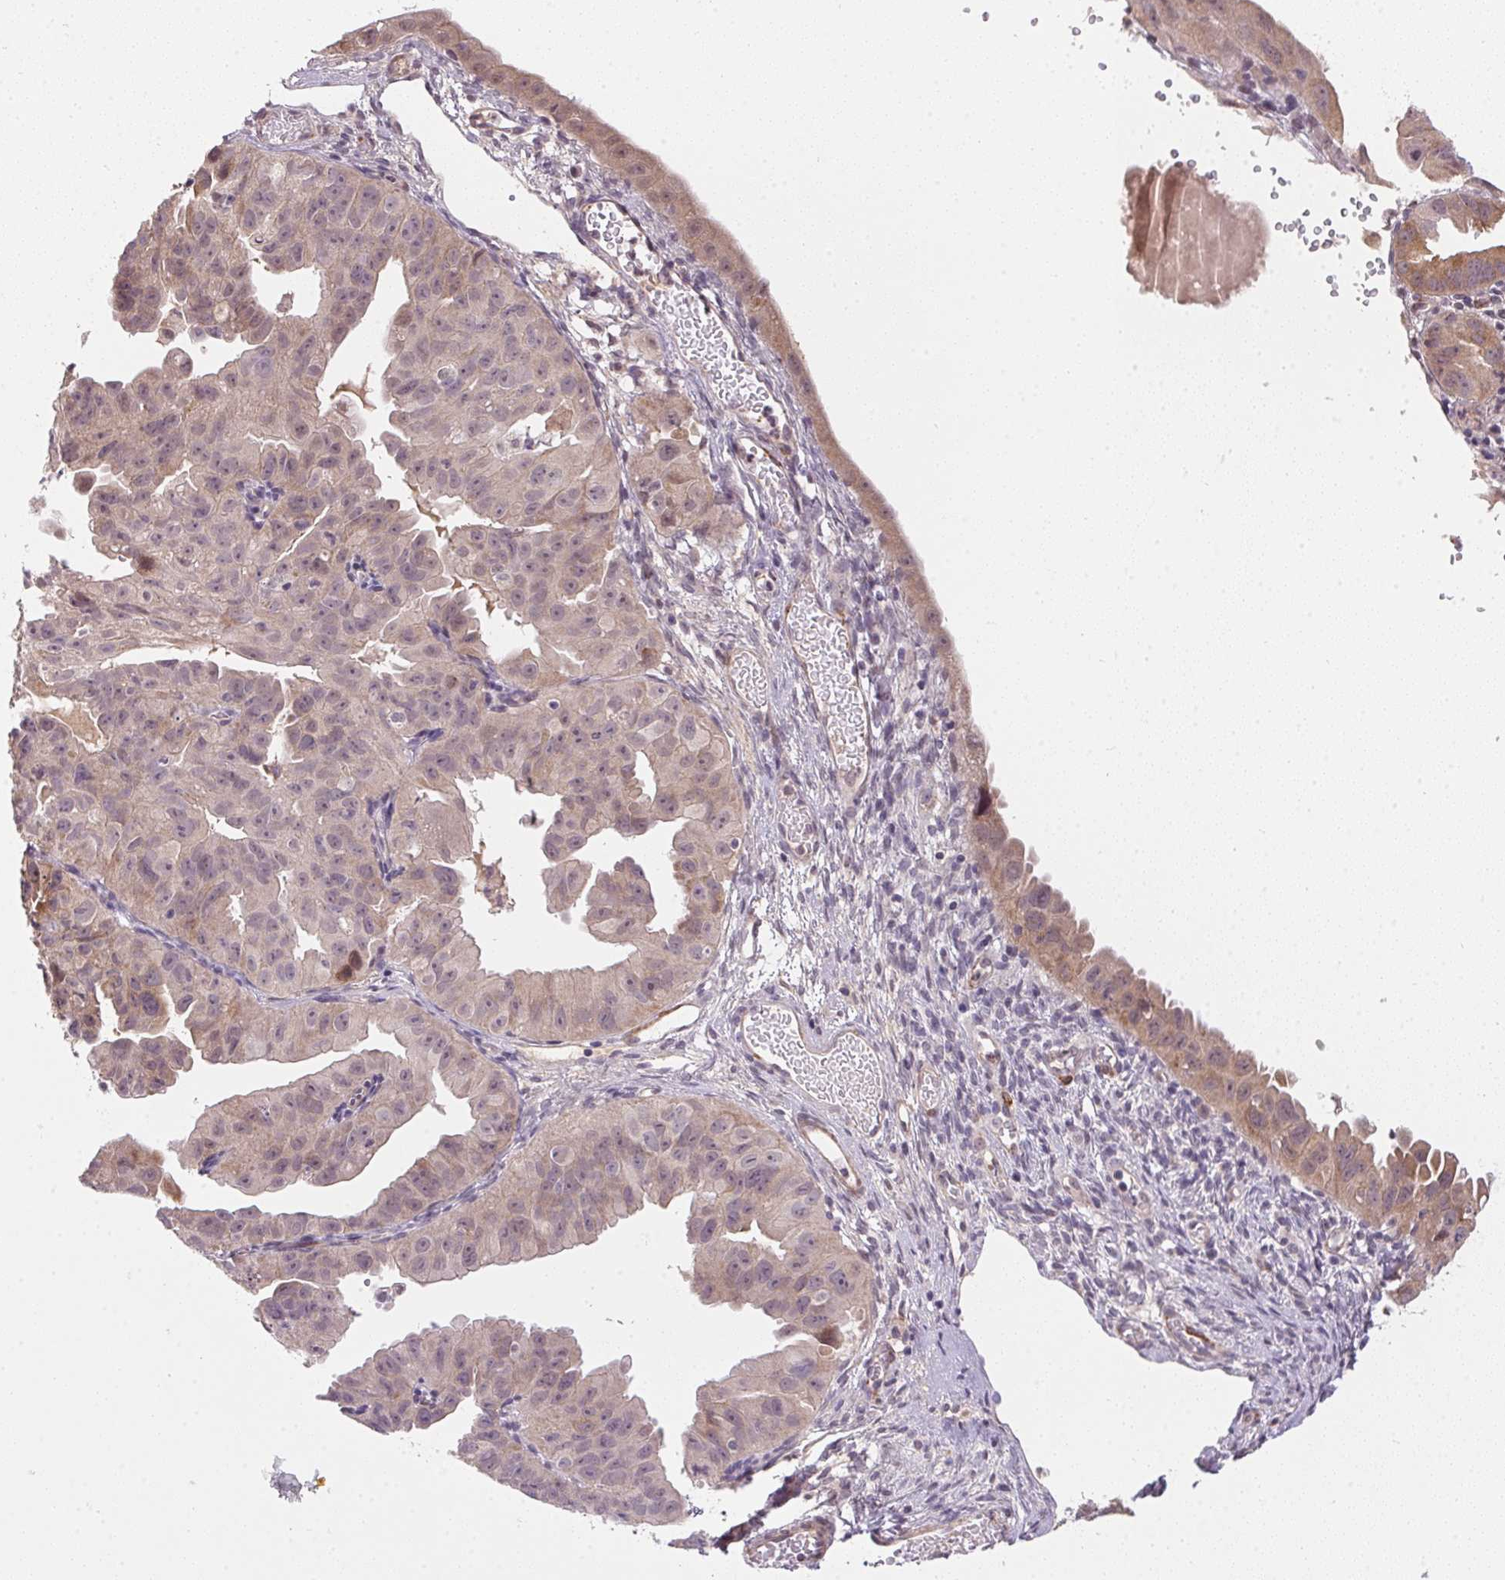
{"staining": {"intensity": "weak", "quantity": "25%-75%", "location": "cytoplasmic/membranous,nuclear"}, "tissue": "ovarian cancer", "cell_type": "Tumor cells", "image_type": "cancer", "snomed": [{"axis": "morphology", "description": "Carcinoma, endometroid"}, {"axis": "topography", "description": "Ovary"}], "caption": "Immunohistochemistry (DAB (3,3'-diaminobenzidine)) staining of ovarian cancer (endometroid carcinoma) shows weak cytoplasmic/membranous and nuclear protein positivity in approximately 25%-75% of tumor cells.", "gene": "CFAP92", "patient": {"sex": "female", "age": 85}}